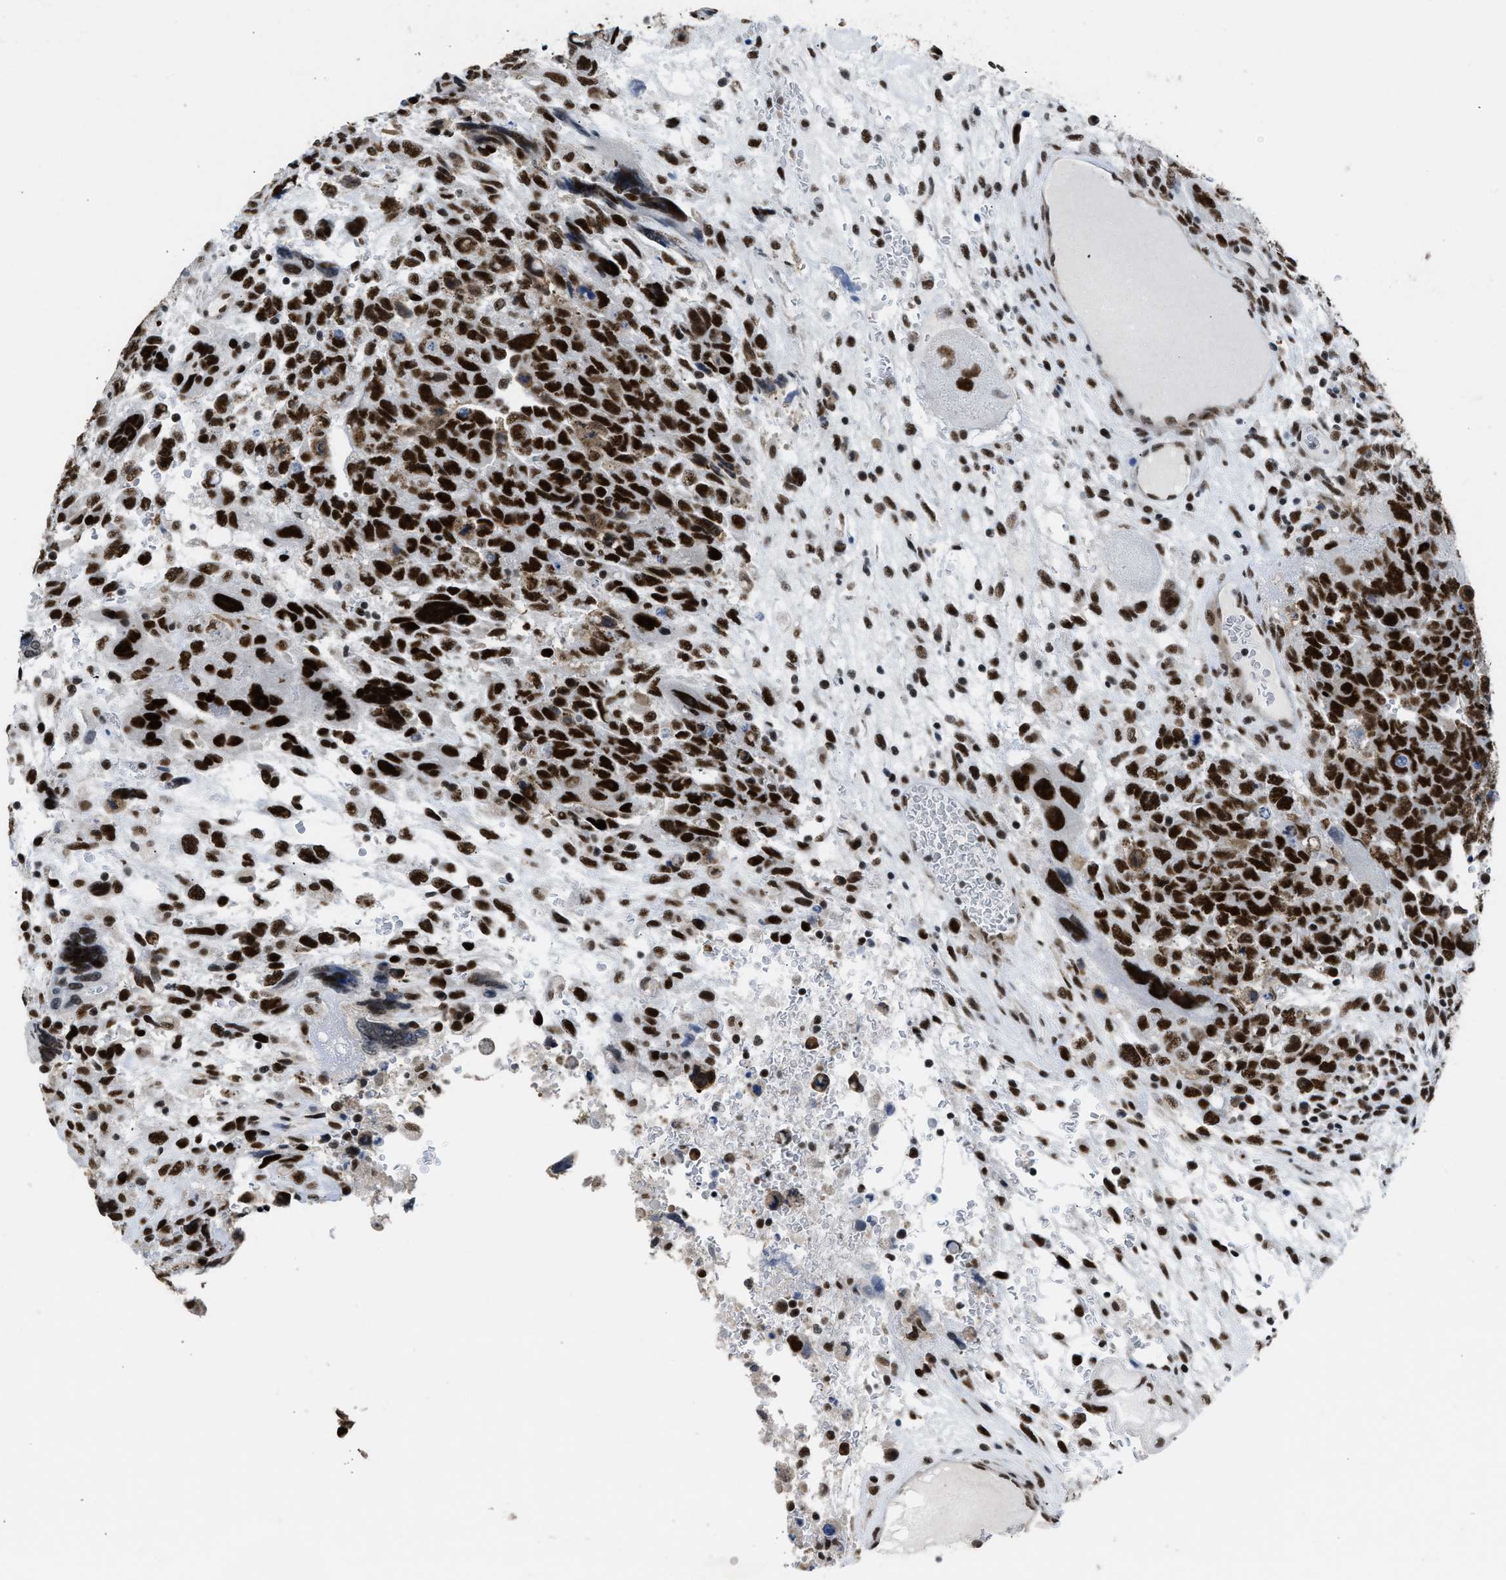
{"staining": {"intensity": "strong", "quantity": ">75%", "location": "nuclear"}, "tissue": "testis cancer", "cell_type": "Tumor cells", "image_type": "cancer", "snomed": [{"axis": "morphology", "description": "Carcinoma, Embryonal, NOS"}, {"axis": "topography", "description": "Testis"}], "caption": "High-magnification brightfield microscopy of testis embryonal carcinoma stained with DAB (3,3'-diaminobenzidine) (brown) and counterstained with hematoxylin (blue). tumor cells exhibit strong nuclear expression is appreciated in about>75% of cells.", "gene": "SCAF4", "patient": {"sex": "male", "age": 28}}